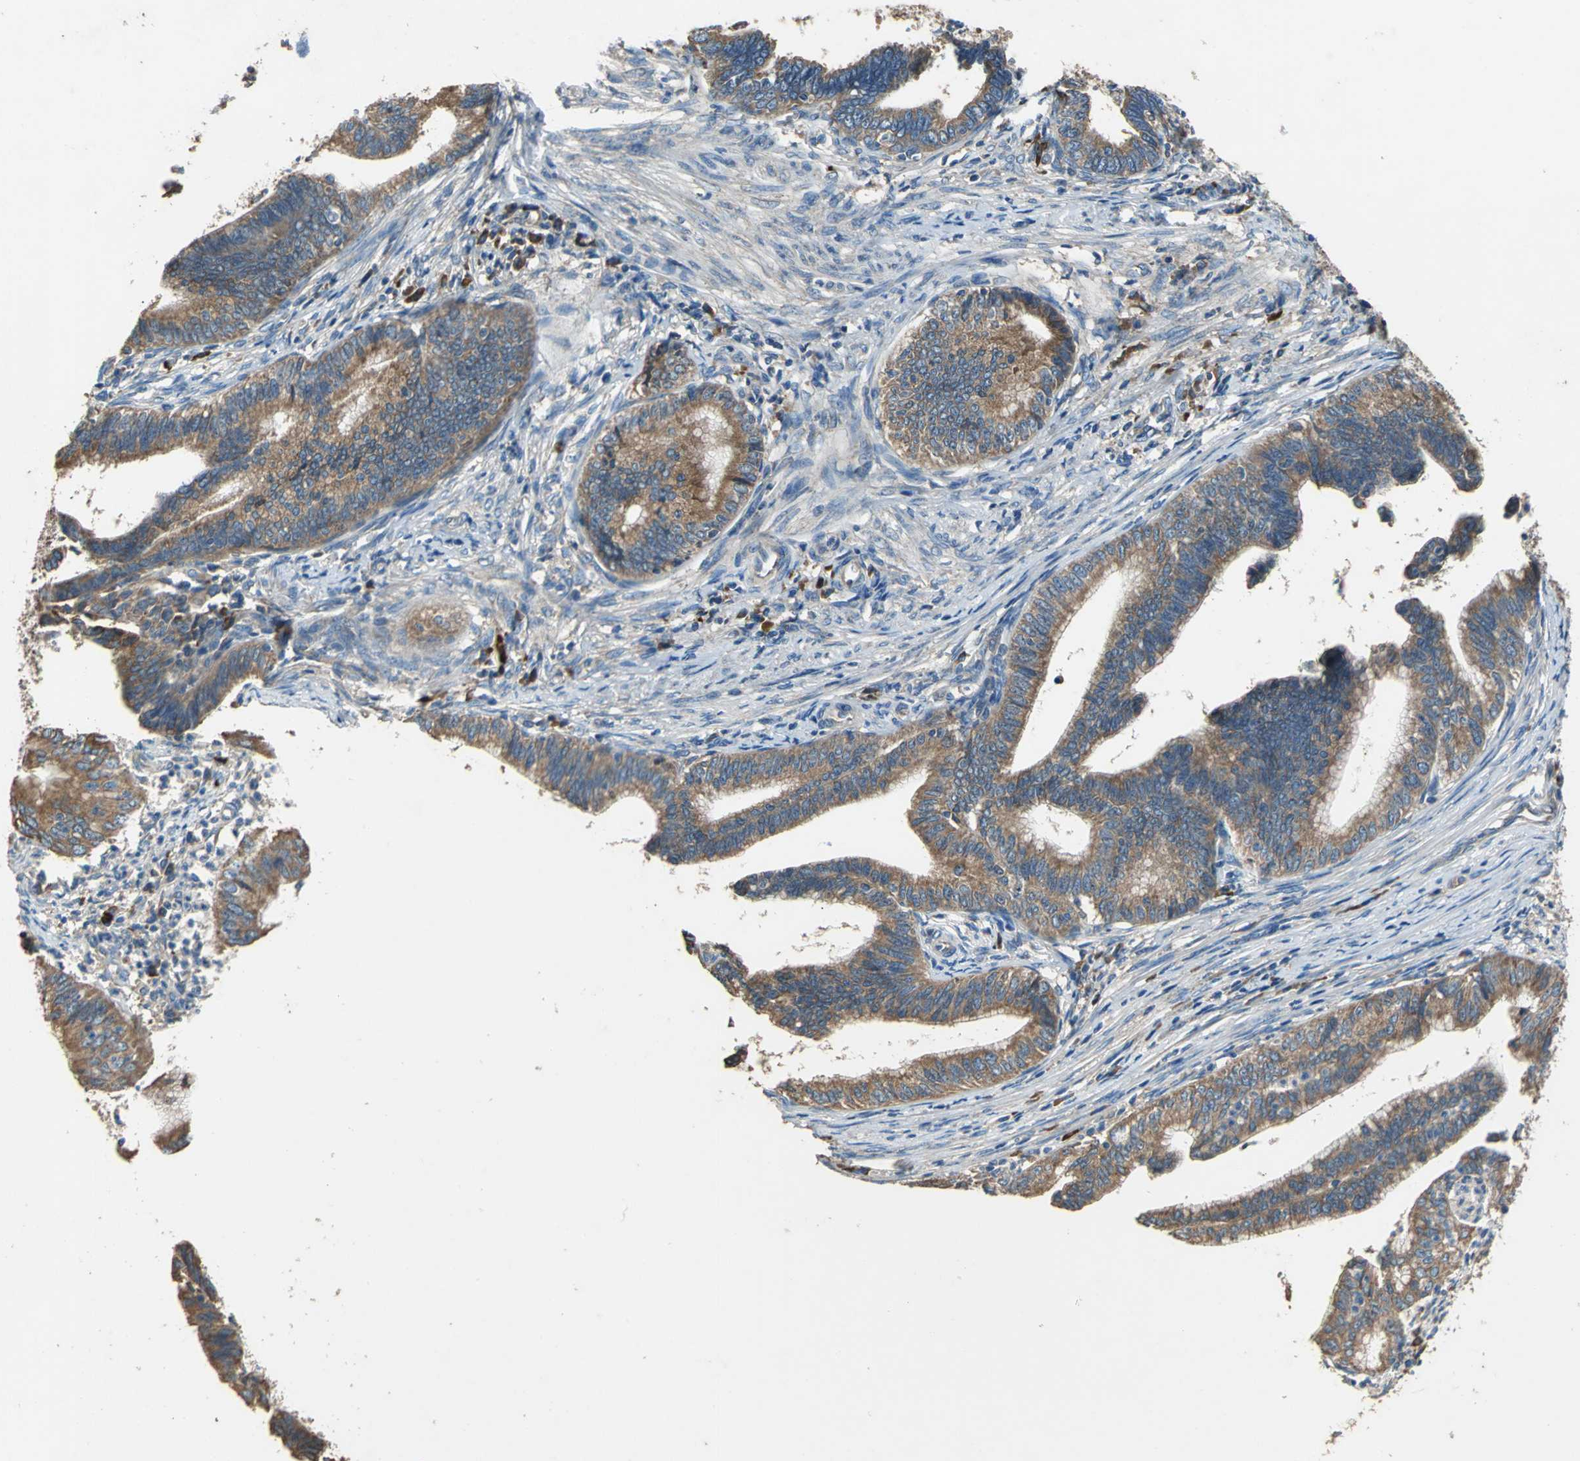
{"staining": {"intensity": "moderate", "quantity": ">75%", "location": "cytoplasmic/membranous"}, "tissue": "cervical cancer", "cell_type": "Tumor cells", "image_type": "cancer", "snomed": [{"axis": "morphology", "description": "Adenocarcinoma, NOS"}, {"axis": "topography", "description": "Cervix"}], "caption": "Moderate cytoplasmic/membranous positivity is seen in about >75% of tumor cells in cervical cancer. (IHC, brightfield microscopy, high magnification).", "gene": "HEPH", "patient": {"sex": "female", "age": 36}}